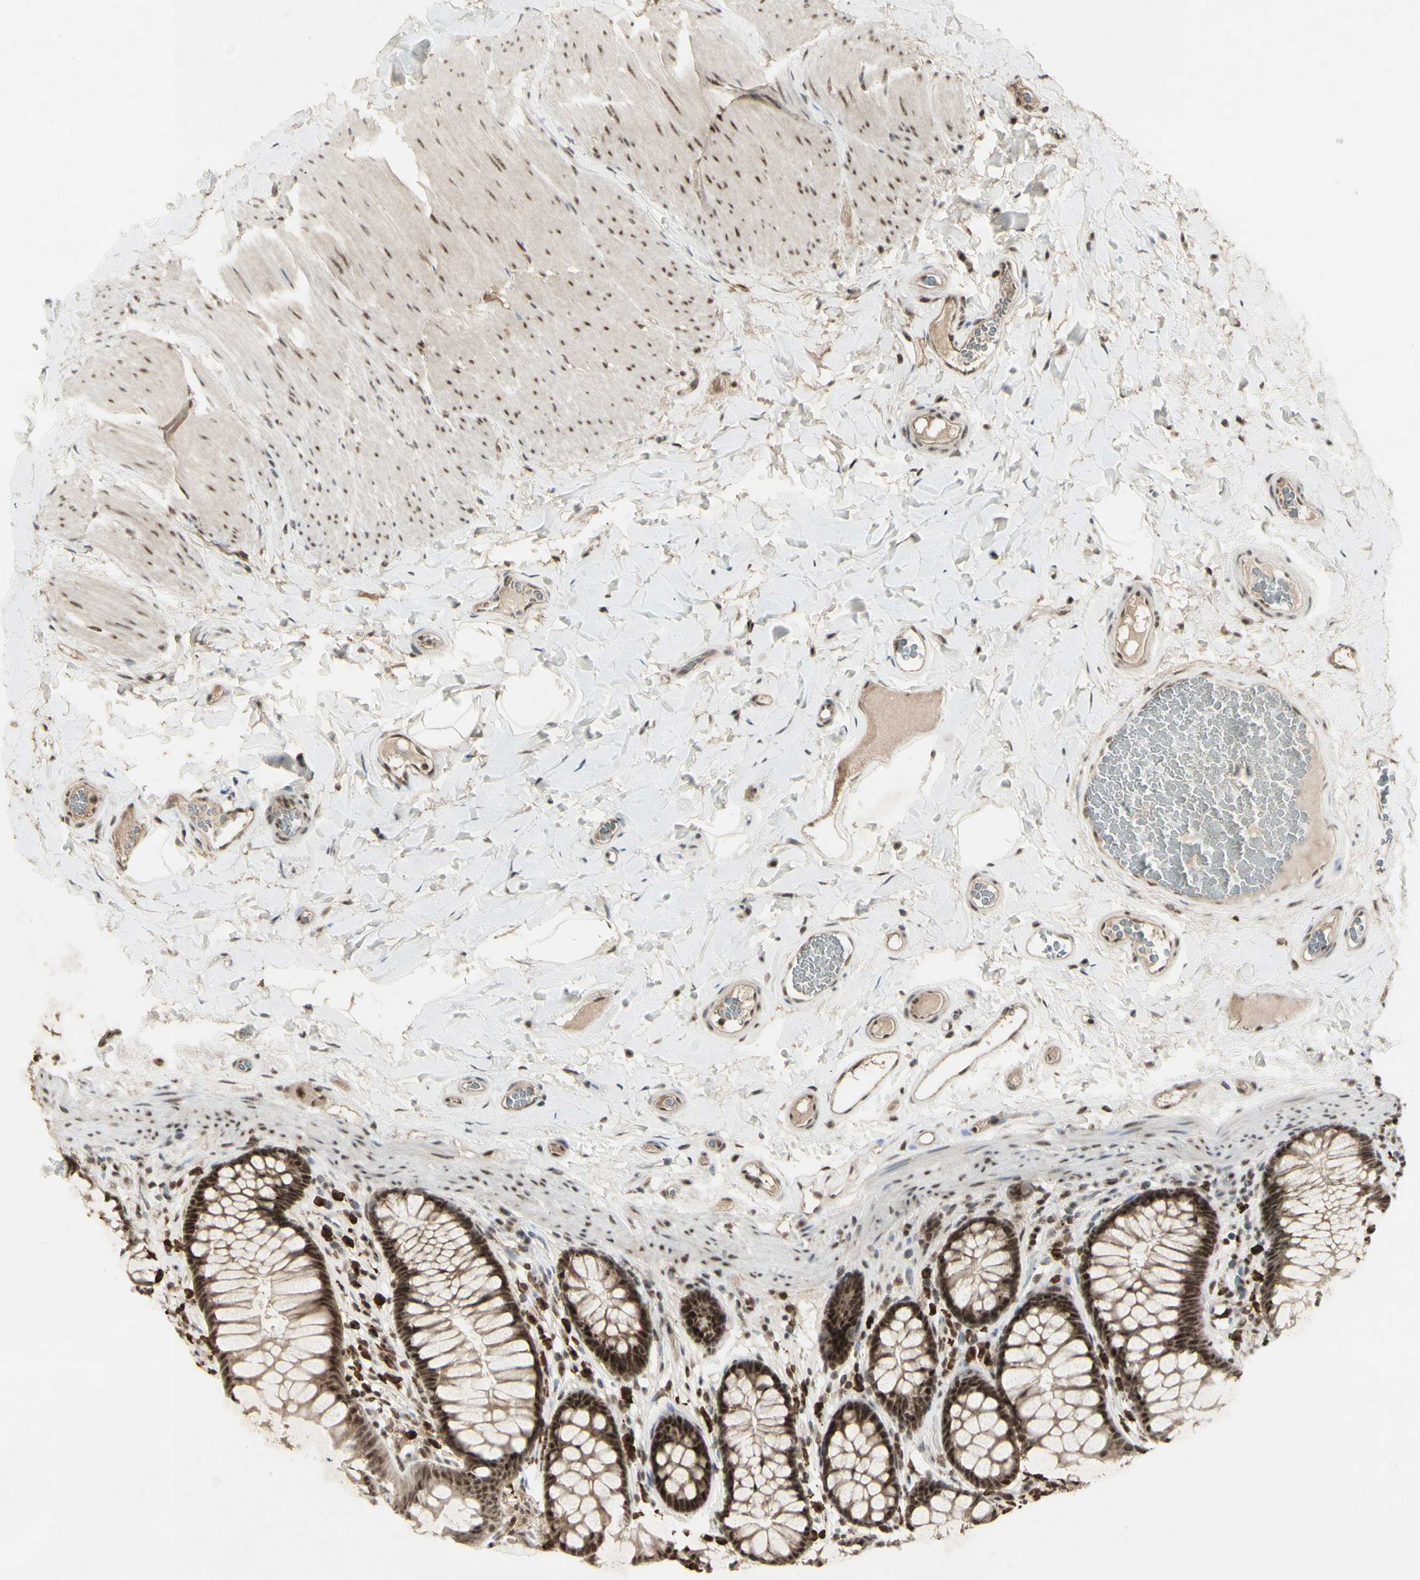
{"staining": {"intensity": "moderate", "quantity": ">75%", "location": "nuclear"}, "tissue": "colon", "cell_type": "Endothelial cells", "image_type": "normal", "snomed": [{"axis": "morphology", "description": "Normal tissue, NOS"}, {"axis": "topography", "description": "Colon"}], "caption": "DAB immunohistochemical staining of unremarkable colon demonstrates moderate nuclear protein staining in about >75% of endothelial cells. The protein of interest is shown in brown color, while the nuclei are stained blue.", "gene": "CCNT1", "patient": {"sex": "female", "age": 55}}